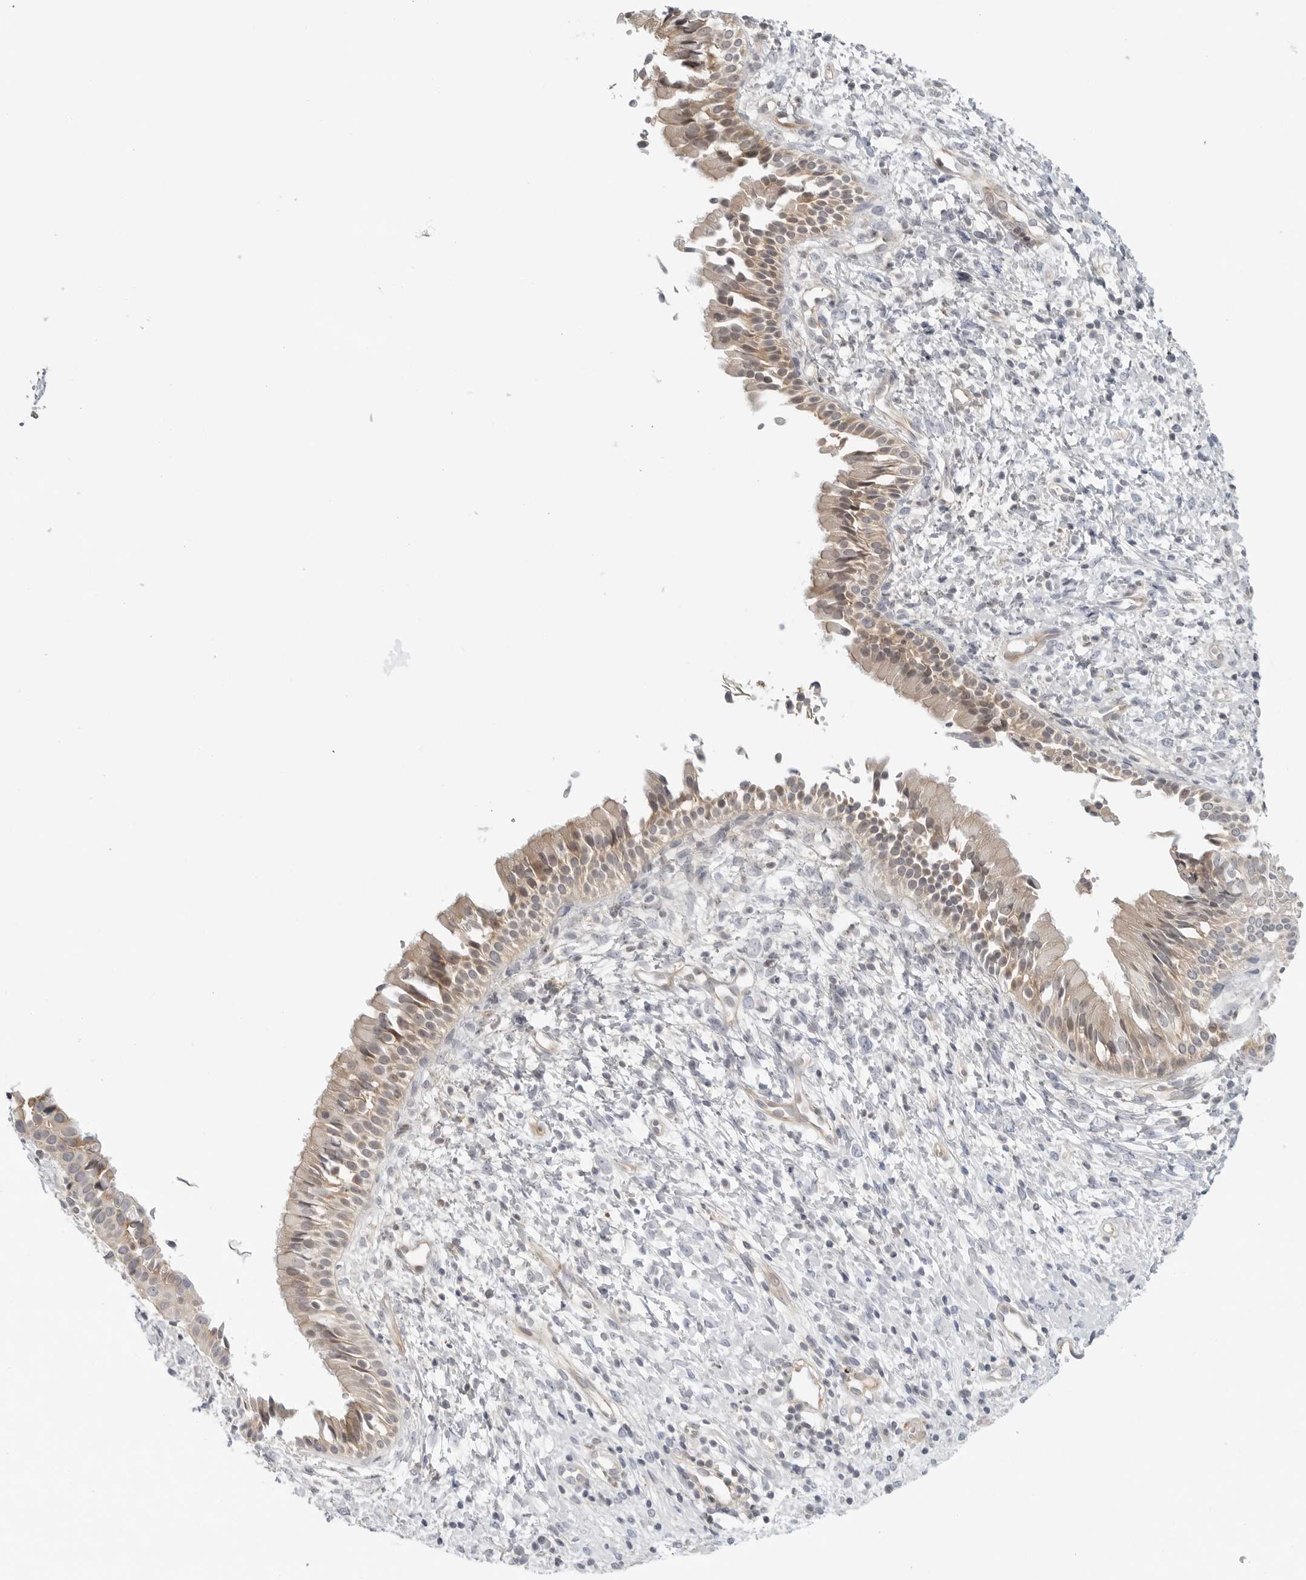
{"staining": {"intensity": "weak", "quantity": "25%-75%", "location": "cytoplasmic/membranous"}, "tissue": "nasopharynx", "cell_type": "Respiratory epithelial cells", "image_type": "normal", "snomed": [{"axis": "morphology", "description": "Normal tissue, NOS"}, {"axis": "topography", "description": "Nasopharynx"}], "caption": "Immunohistochemical staining of normal nasopharynx shows weak cytoplasmic/membranous protein expression in about 25%-75% of respiratory epithelial cells.", "gene": "STXBP3", "patient": {"sex": "male", "age": 22}}